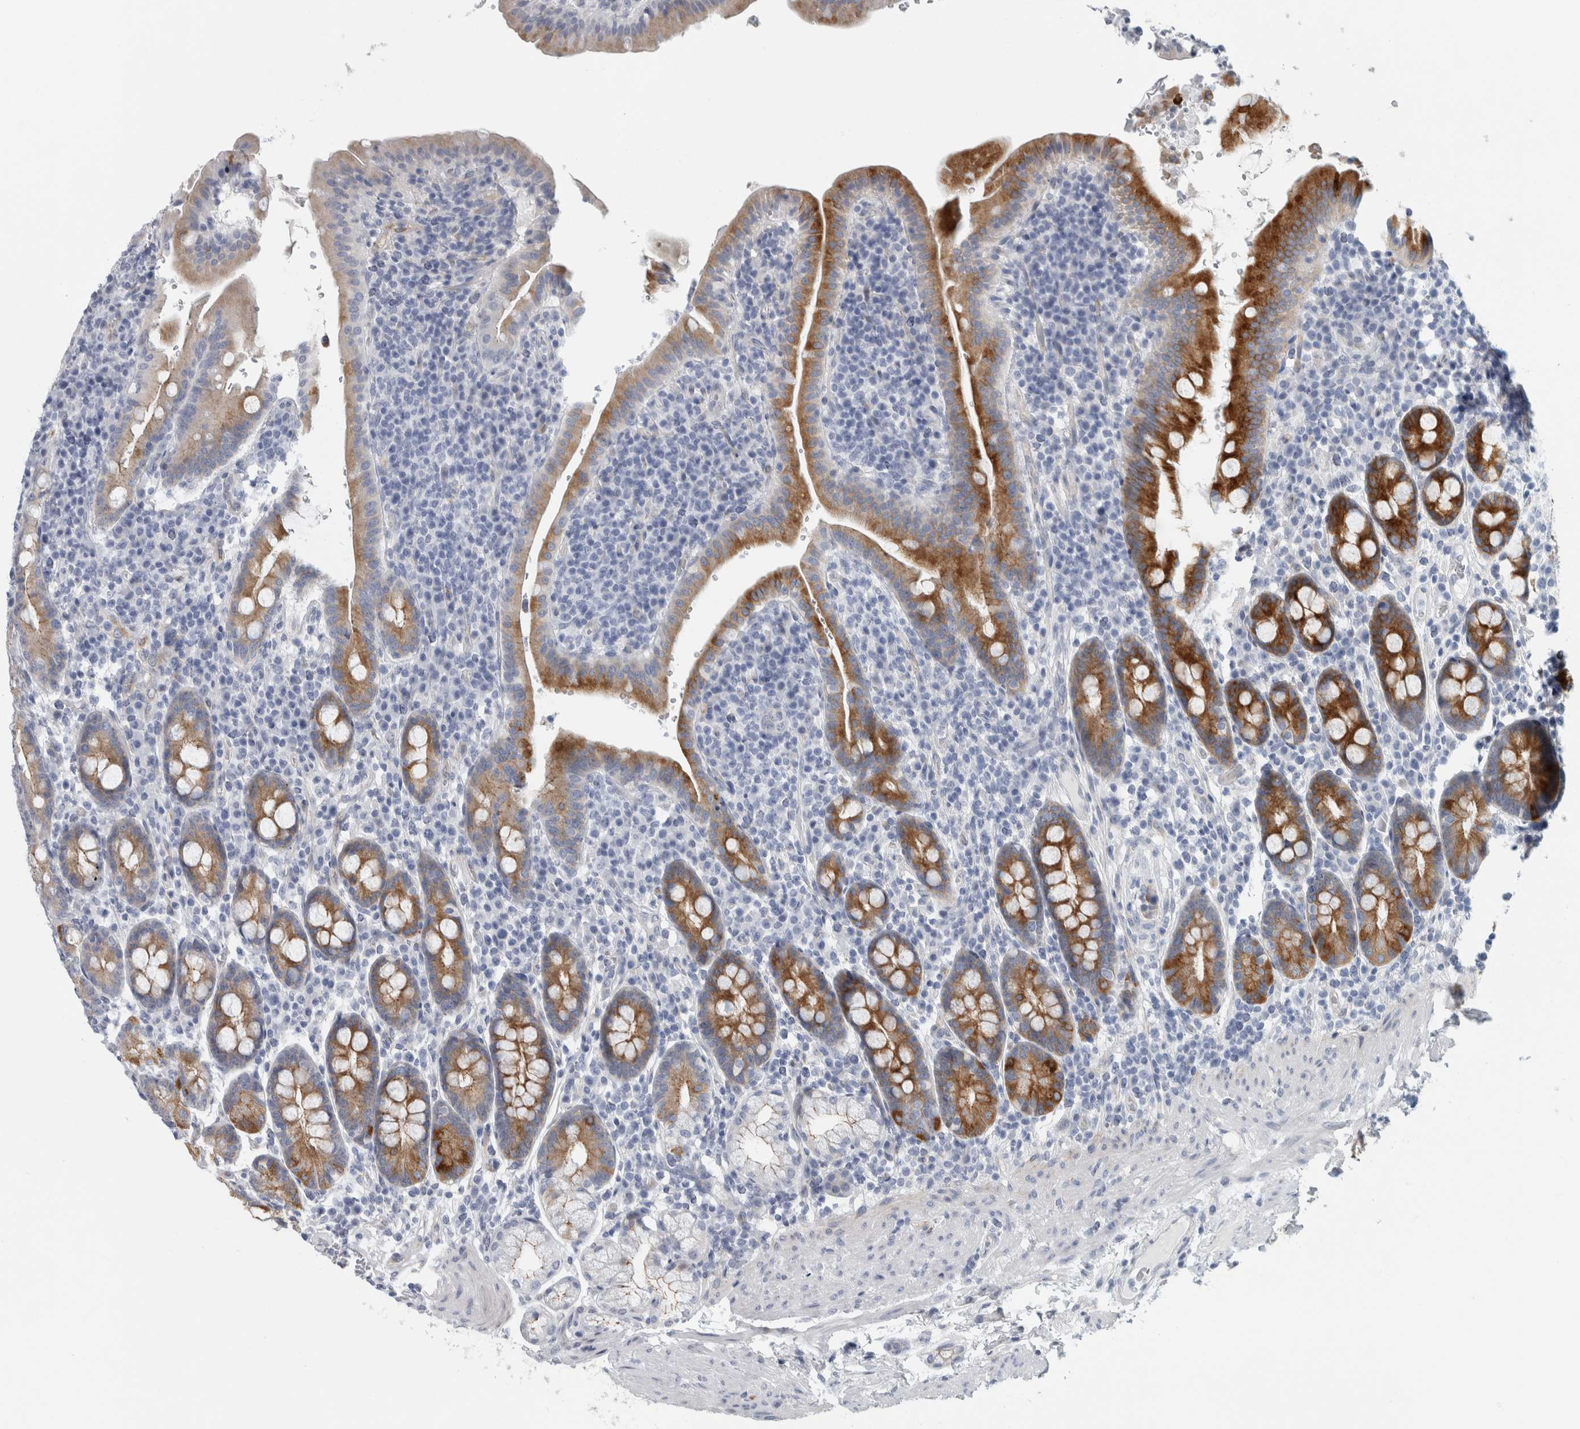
{"staining": {"intensity": "strong", "quantity": ">75%", "location": "cytoplasmic/membranous"}, "tissue": "duodenum", "cell_type": "Glandular cells", "image_type": "normal", "snomed": [{"axis": "morphology", "description": "Normal tissue, NOS"}, {"axis": "morphology", "description": "Adenocarcinoma, NOS"}, {"axis": "topography", "description": "Pancreas"}, {"axis": "topography", "description": "Duodenum"}], "caption": "Normal duodenum shows strong cytoplasmic/membranous positivity in approximately >75% of glandular cells, visualized by immunohistochemistry. The staining is performed using DAB brown chromogen to label protein expression. The nuclei are counter-stained blue using hematoxylin.", "gene": "B3GNT3", "patient": {"sex": "male", "age": 50}}